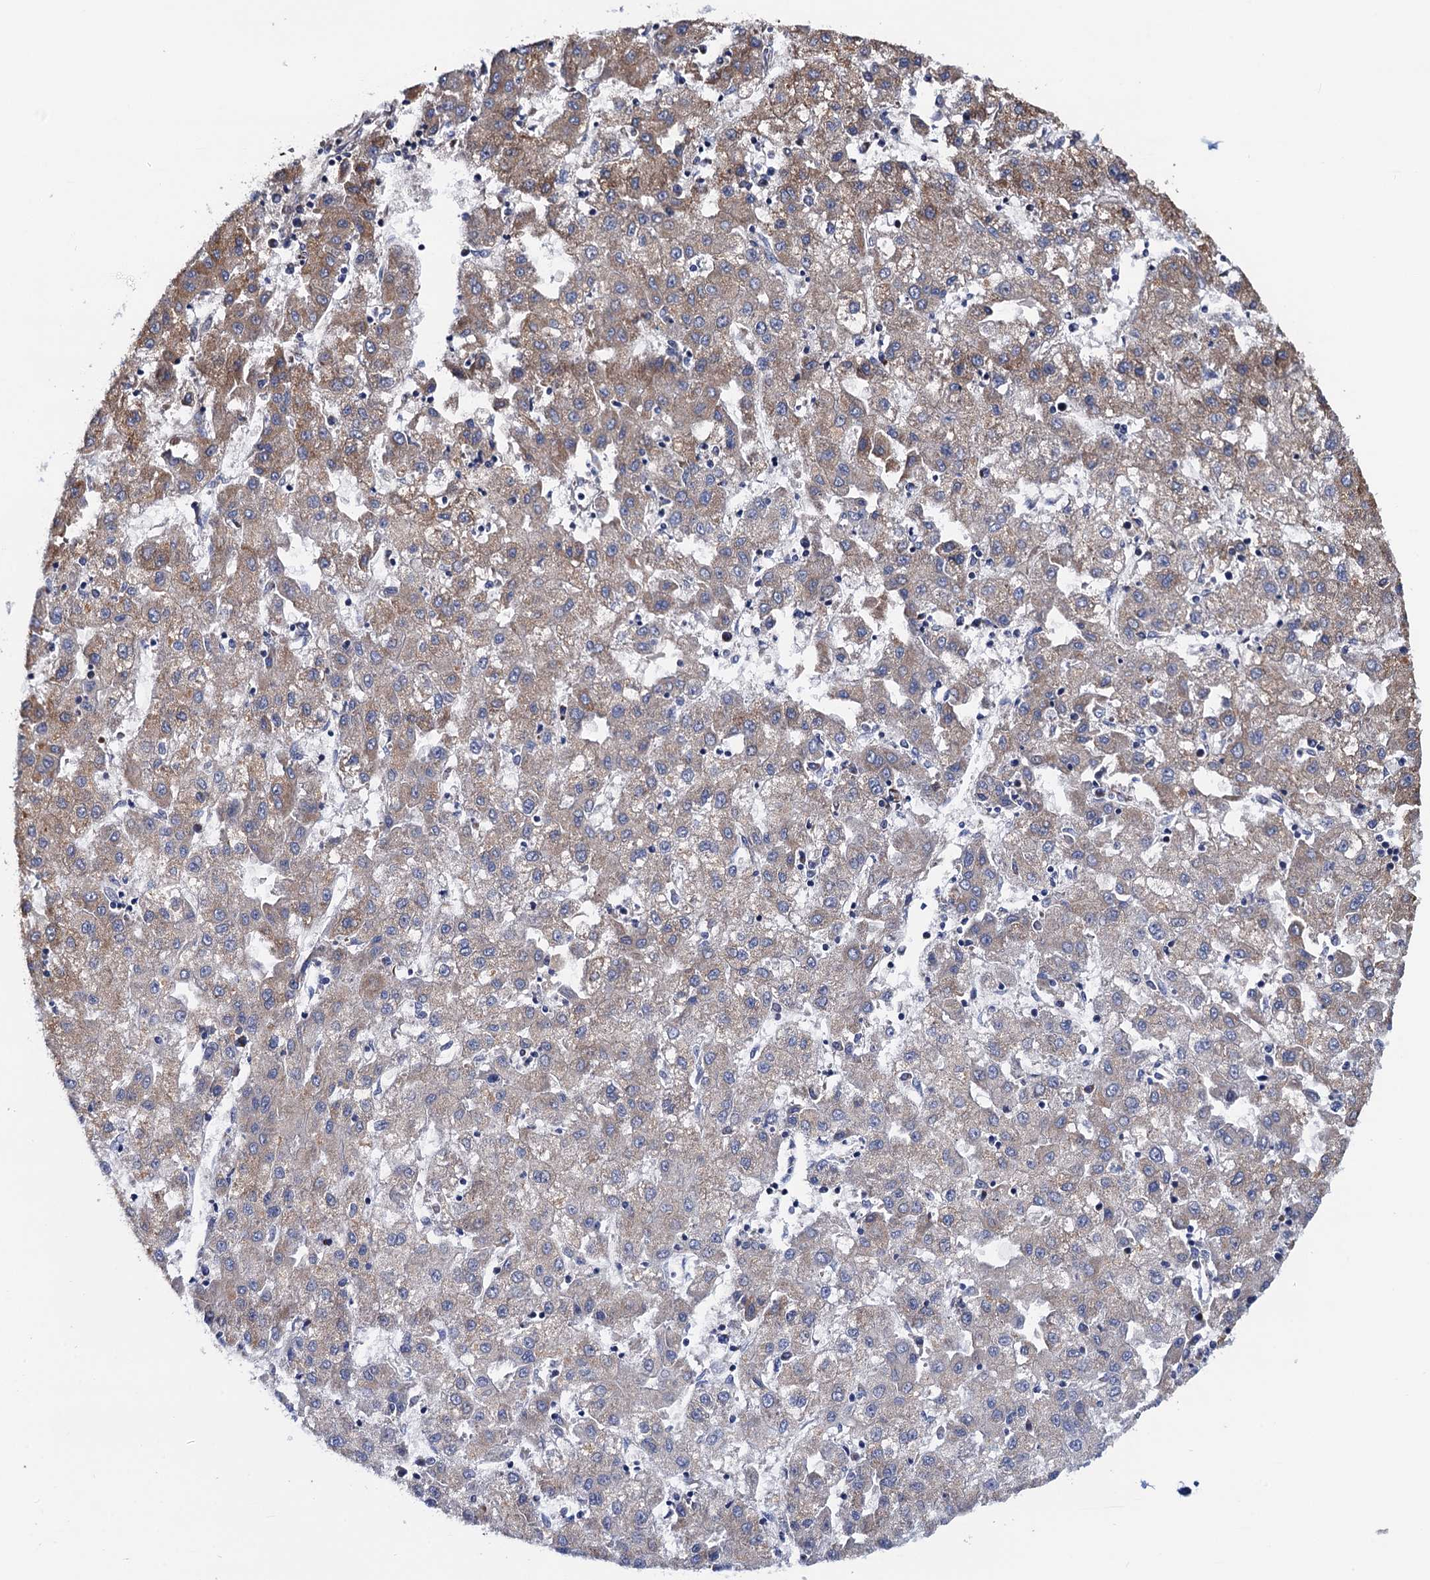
{"staining": {"intensity": "weak", "quantity": "25%-75%", "location": "cytoplasmic/membranous"}, "tissue": "liver cancer", "cell_type": "Tumor cells", "image_type": "cancer", "snomed": [{"axis": "morphology", "description": "Carcinoma, Hepatocellular, NOS"}, {"axis": "topography", "description": "Liver"}], "caption": "High-magnification brightfield microscopy of hepatocellular carcinoma (liver) stained with DAB (brown) and counterstained with hematoxylin (blue). tumor cells exhibit weak cytoplasmic/membranous staining is appreciated in about25%-75% of cells. (DAB (3,3'-diaminobenzidine) = brown stain, brightfield microscopy at high magnification).", "gene": "PTCD3", "patient": {"sex": "male", "age": 72}}